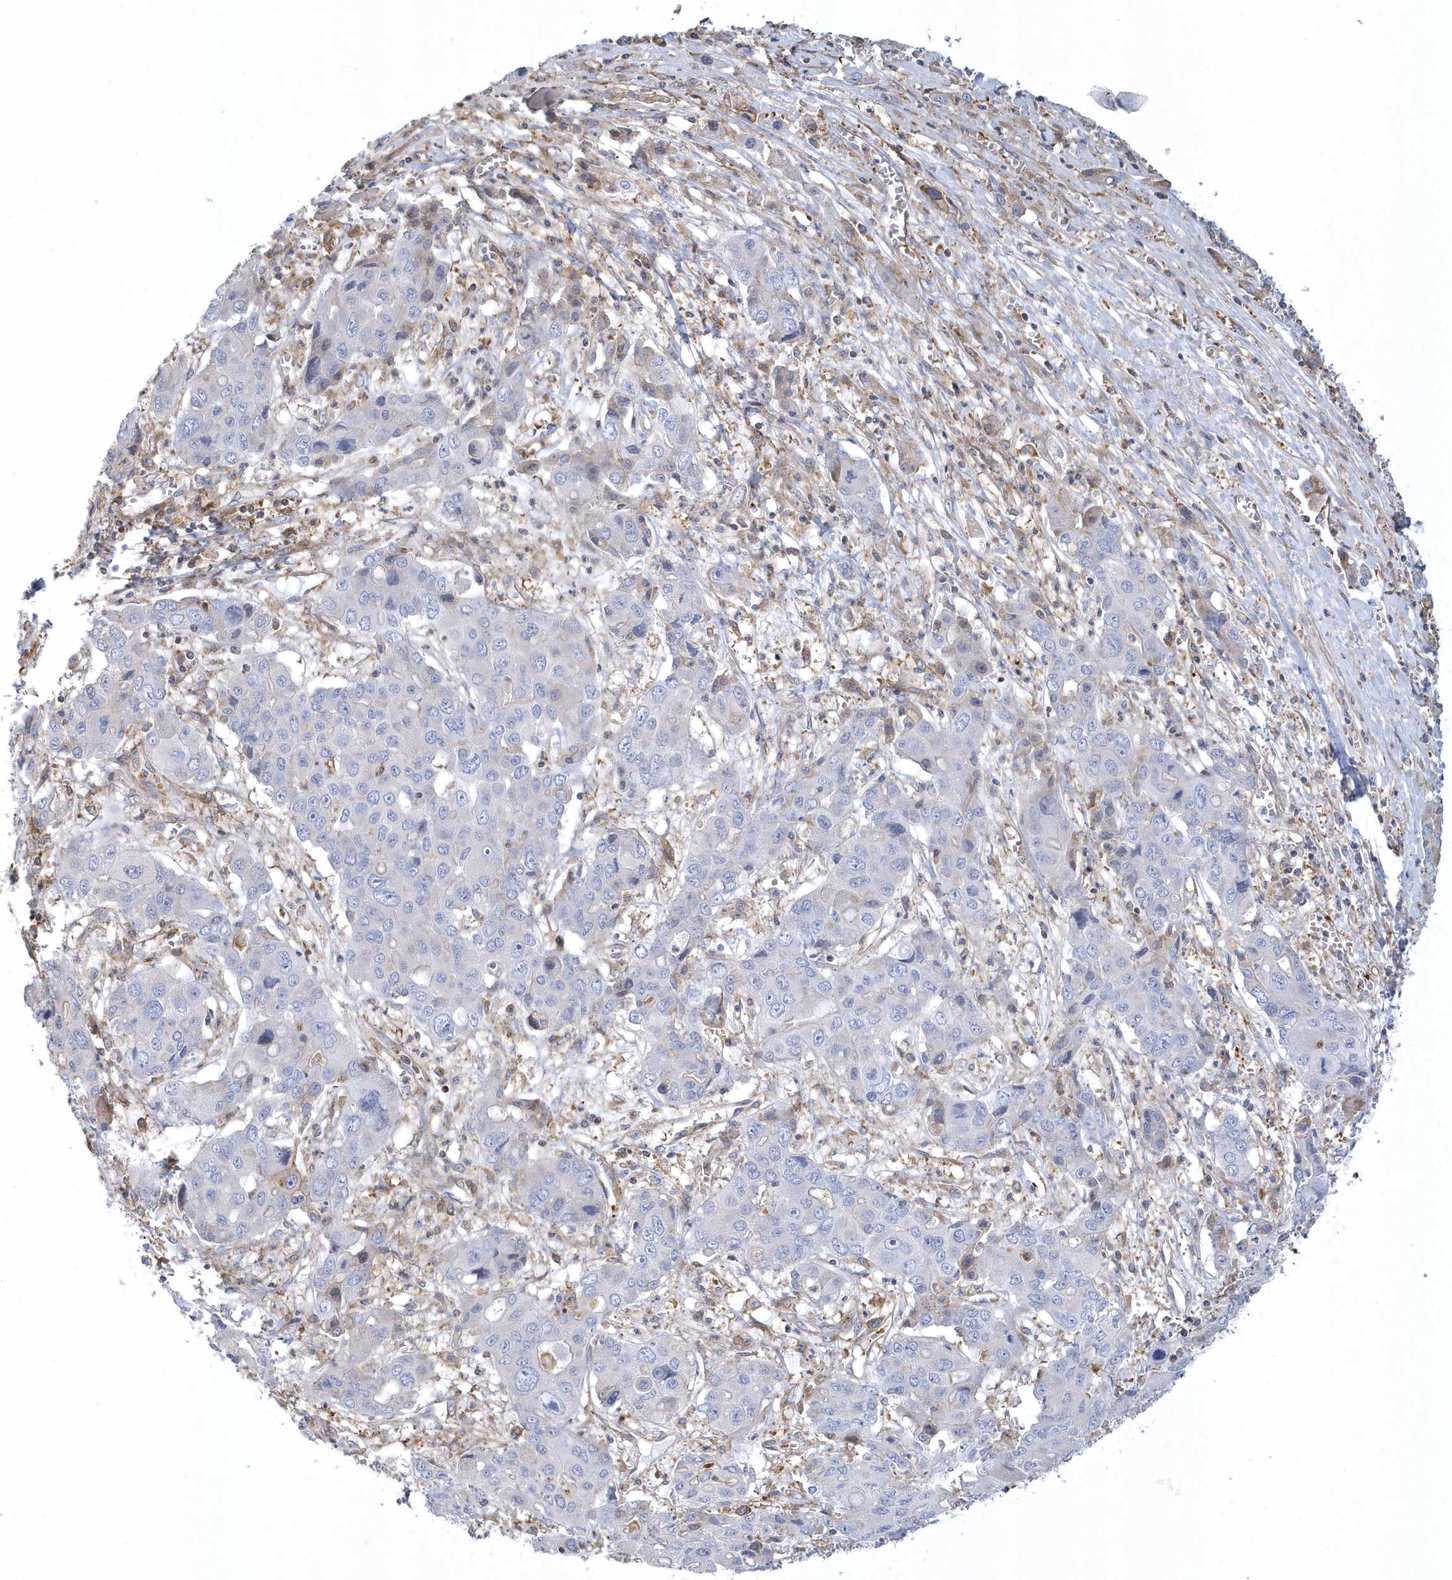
{"staining": {"intensity": "negative", "quantity": "none", "location": "none"}, "tissue": "liver cancer", "cell_type": "Tumor cells", "image_type": "cancer", "snomed": [{"axis": "morphology", "description": "Cholangiocarcinoma"}, {"axis": "topography", "description": "Liver"}], "caption": "Liver cancer was stained to show a protein in brown. There is no significant positivity in tumor cells.", "gene": "ARAP2", "patient": {"sex": "male", "age": 67}}